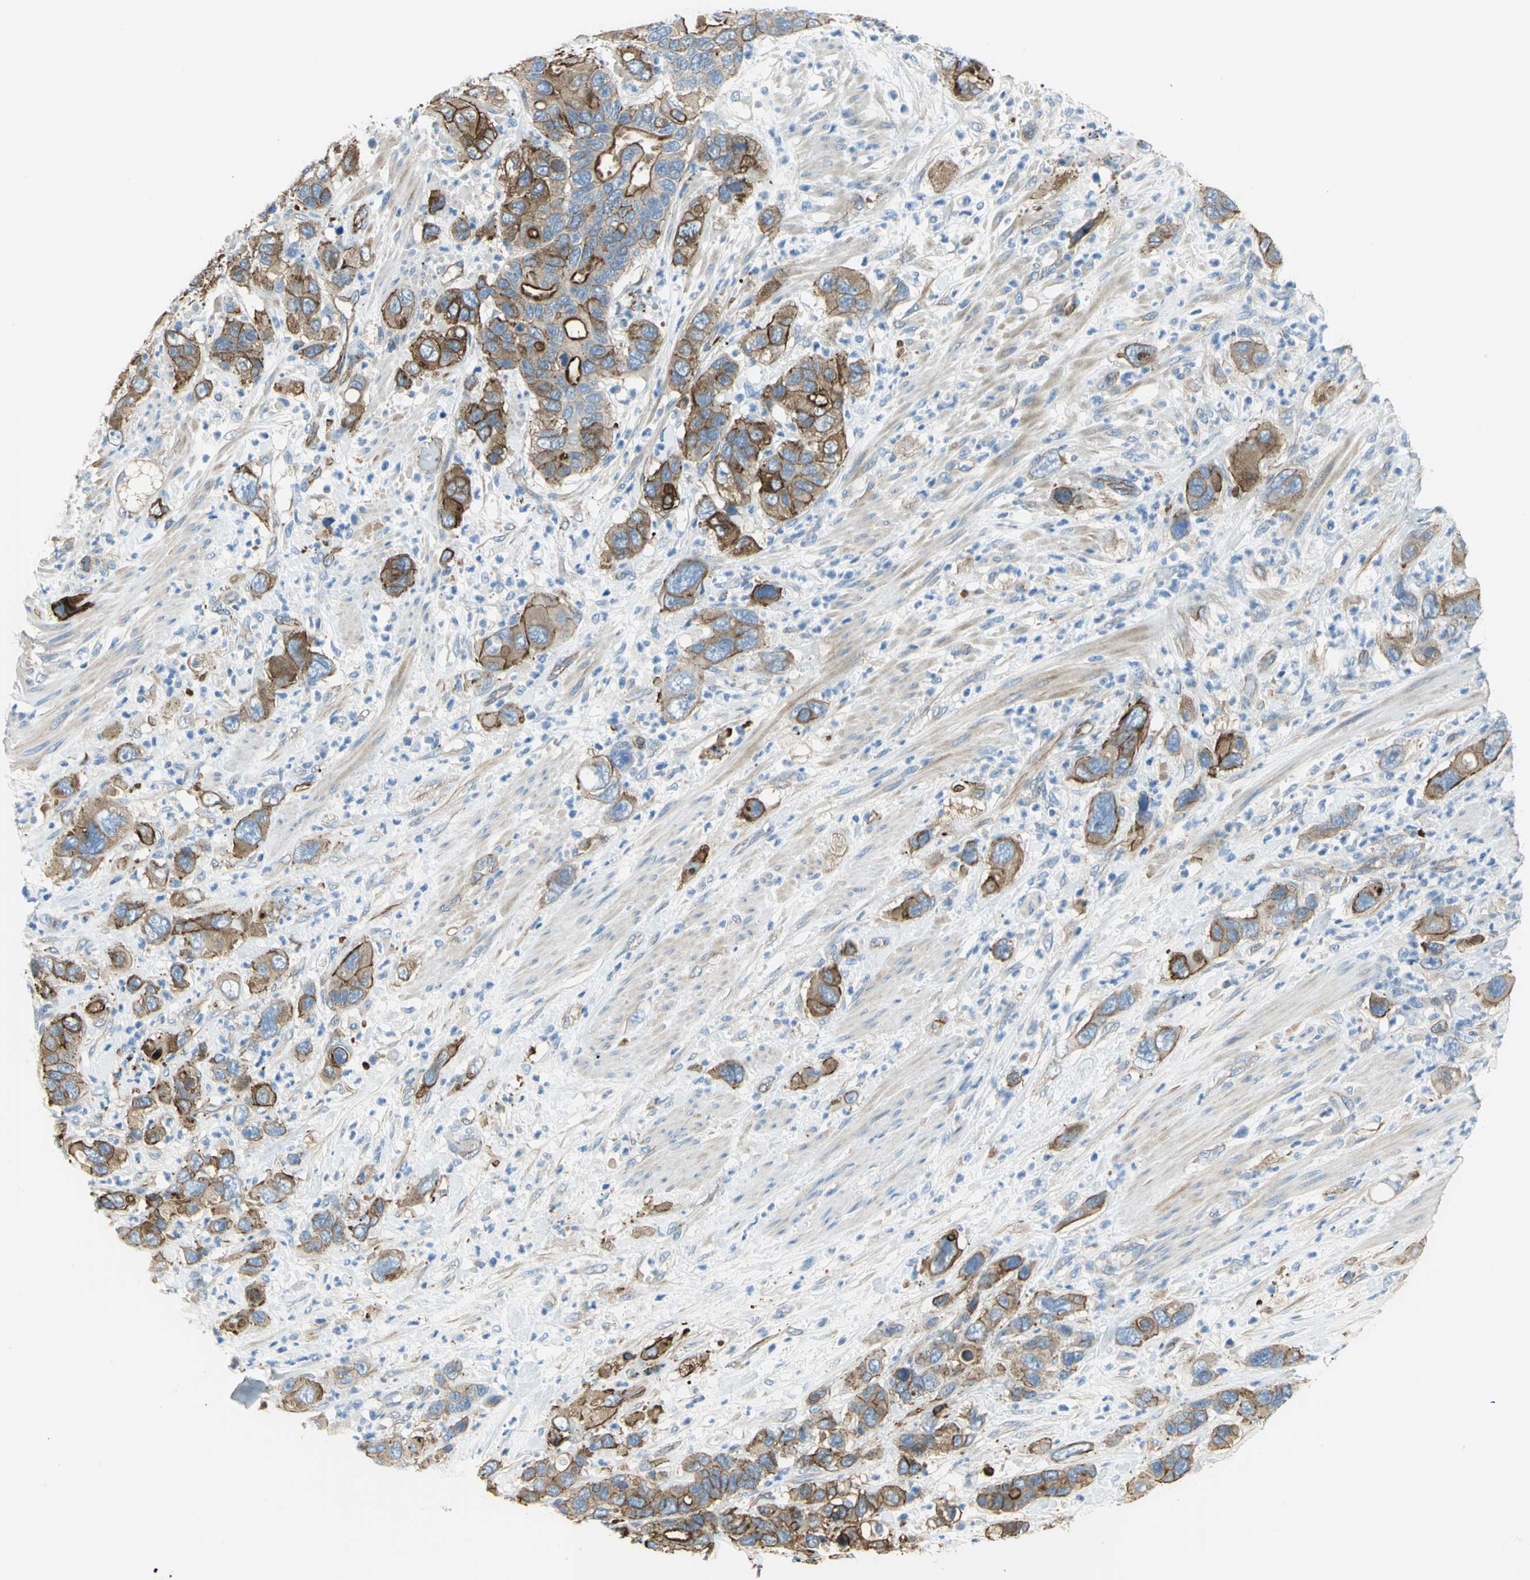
{"staining": {"intensity": "strong", "quantity": ">75%", "location": "cytoplasmic/membranous"}, "tissue": "pancreatic cancer", "cell_type": "Tumor cells", "image_type": "cancer", "snomed": [{"axis": "morphology", "description": "Adenocarcinoma, NOS"}, {"axis": "topography", "description": "Pancreas"}], "caption": "A micrograph of human pancreatic cancer stained for a protein exhibits strong cytoplasmic/membranous brown staining in tumor cells. Immunohistochemistry stains the protein in brown and the nuclei are stained blue.", "gene": "FLNB", "patient": {"sex": "female", "age": 71}}